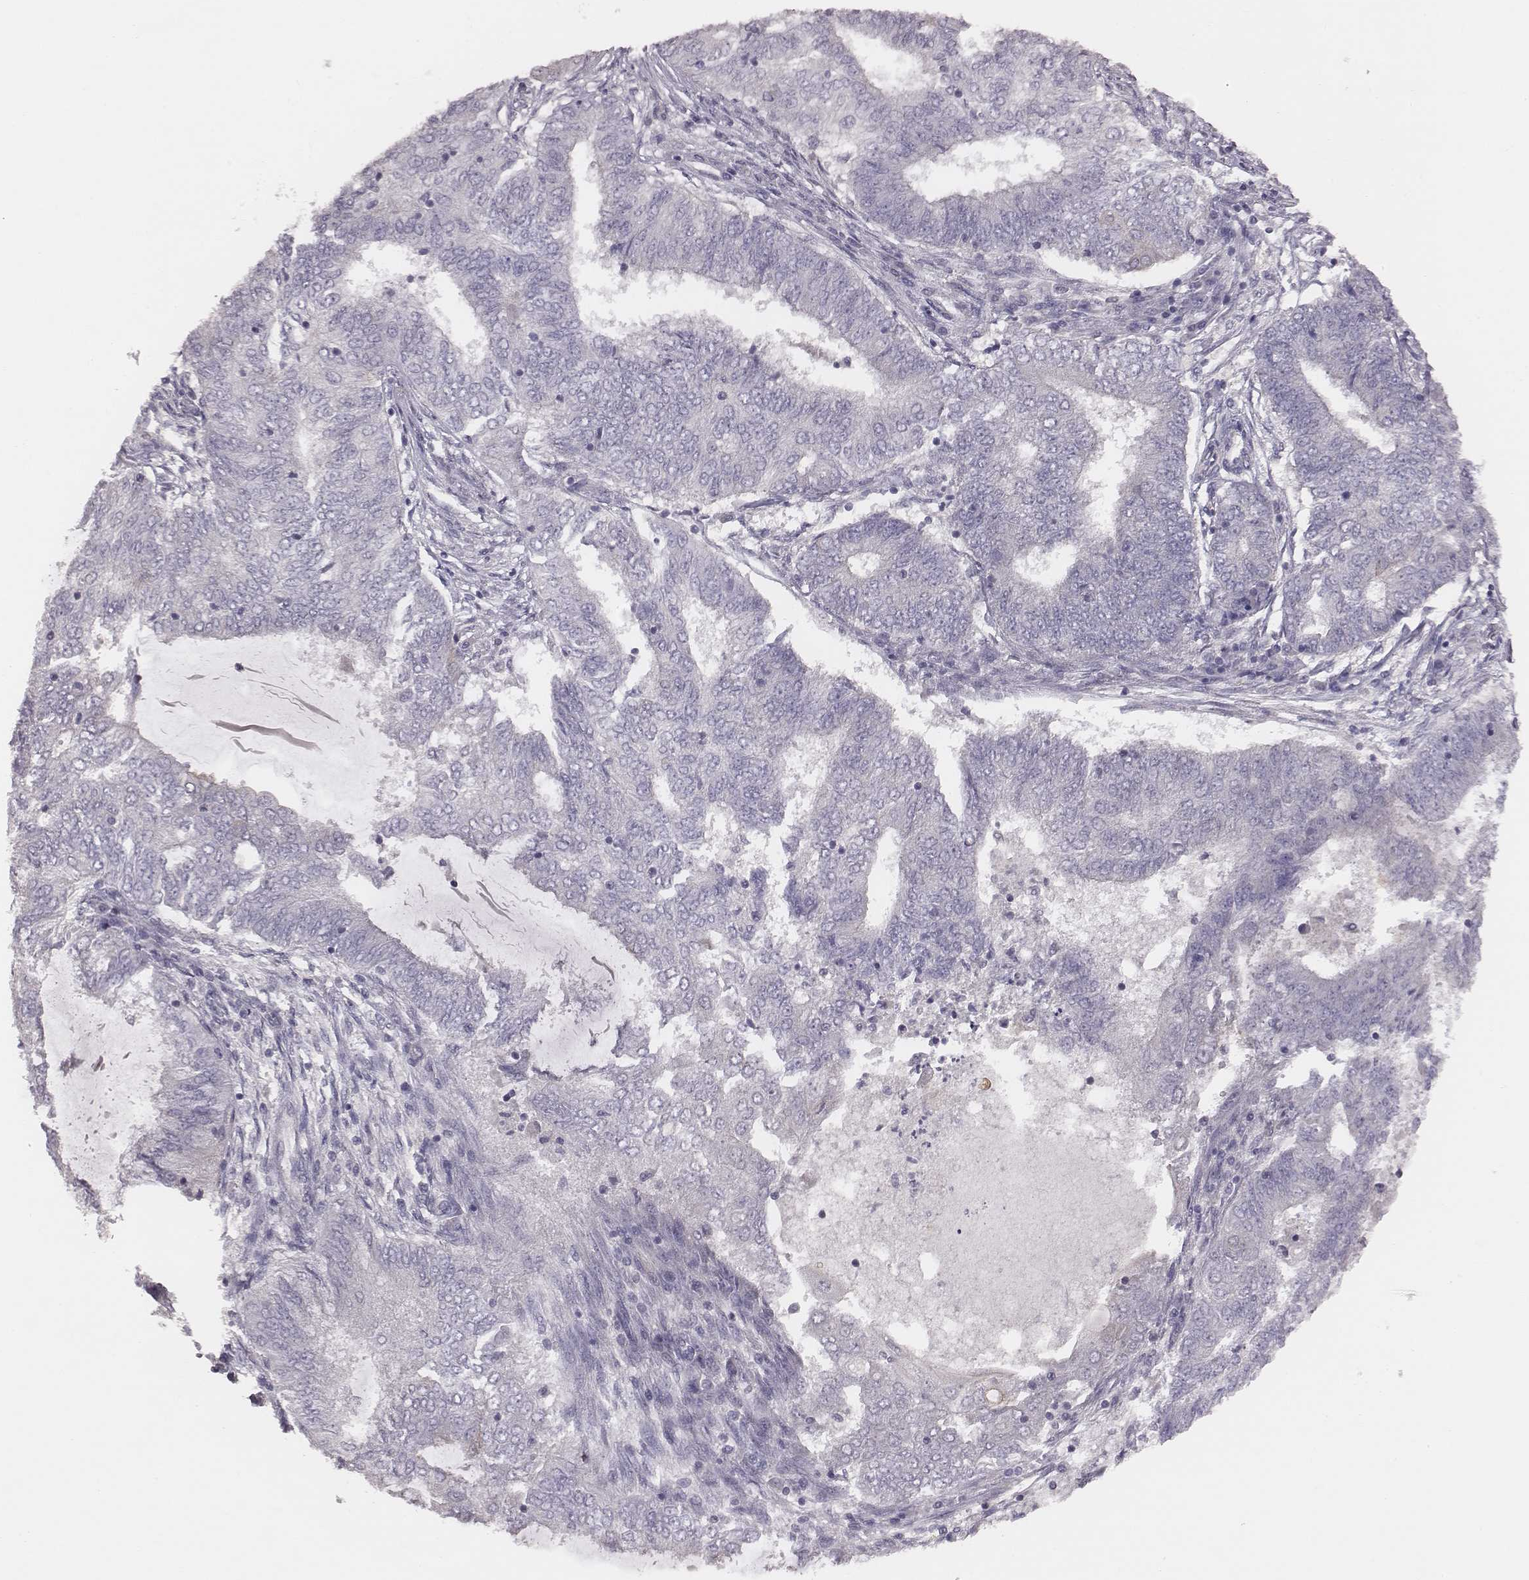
{"staining": {"intensity": "negative", "quantity": "none", "location": "none"}, "tissue": "endometrial cancer", "cell_type": "Tumor cells", "image_type": "cancer", "snomed": [{"axis": "morphology", "description": "Adenocarcinoma, NOS"}, {"axis": "topography", "description": "Endometrium"}], "caption": "An immunohistochemistry micrograph of adenocarcinoma (endometrial) is shown. There is no staining in tumor cells of adenocarcinoma (endometrial). The staining is performed using DAB brown chromogen with nuclei counter-stained in using hematoxylin.", "gene": "SCARF1", "patient": {"sex": "female", "age": 62}}